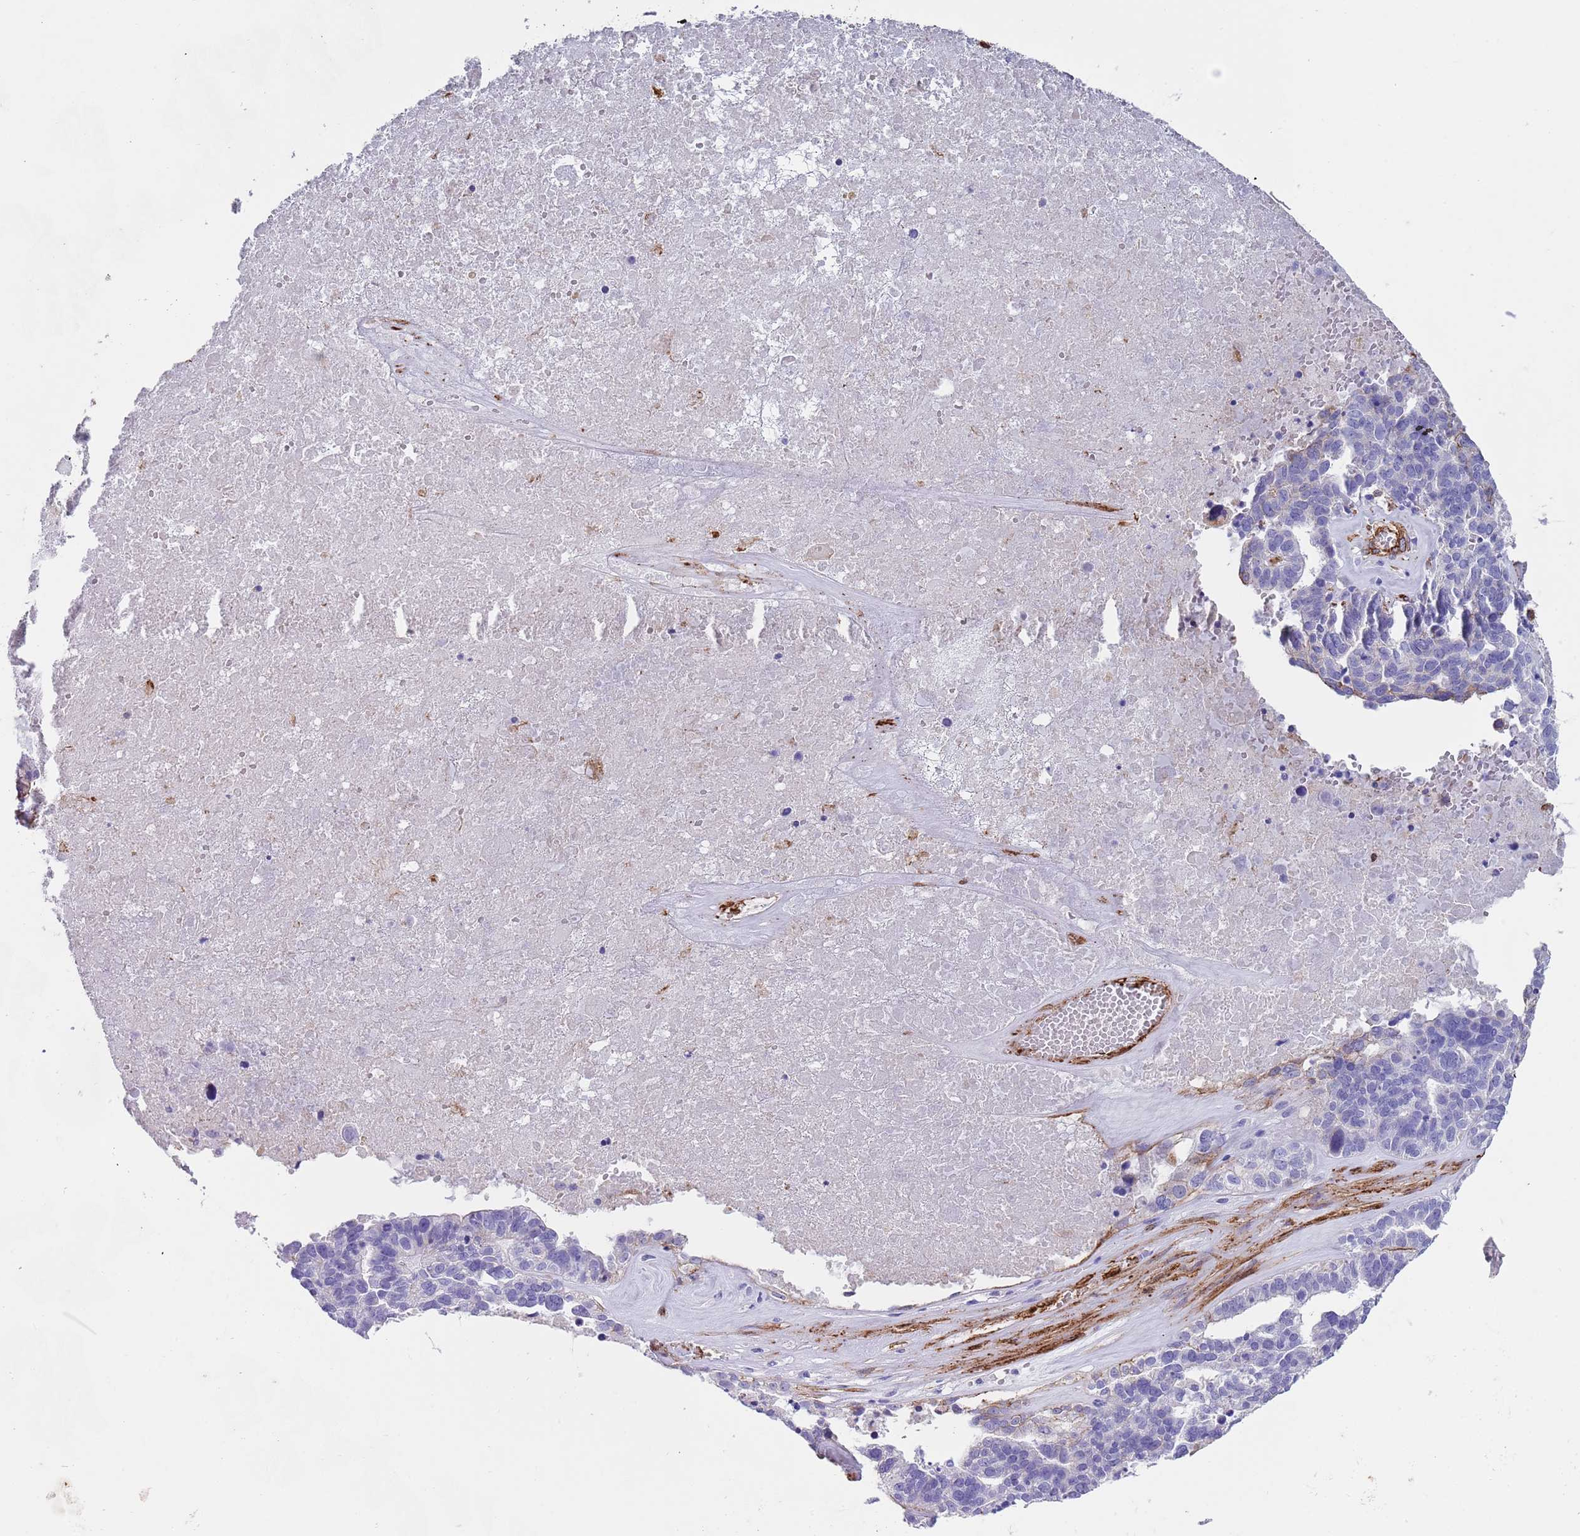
{"staining": {"intensity": "negative", "quantity": "none", "location": "none"}, "tissue": "ovarian cancer", "cell_type": "Tumor cells", "image_type": "cancer", "snomed": [{"axis": "morphology", "description": "Cystadenocarcinoma, serous, NOS"}, {"axis": "topography", "description": "Ovary"}], "caption": "Ovarian cancer was stained to show a protein in brown. There is no significant expression in tumor cells.", "gene": "CAV2", "patient": {"sex": "female", "age": 59}}